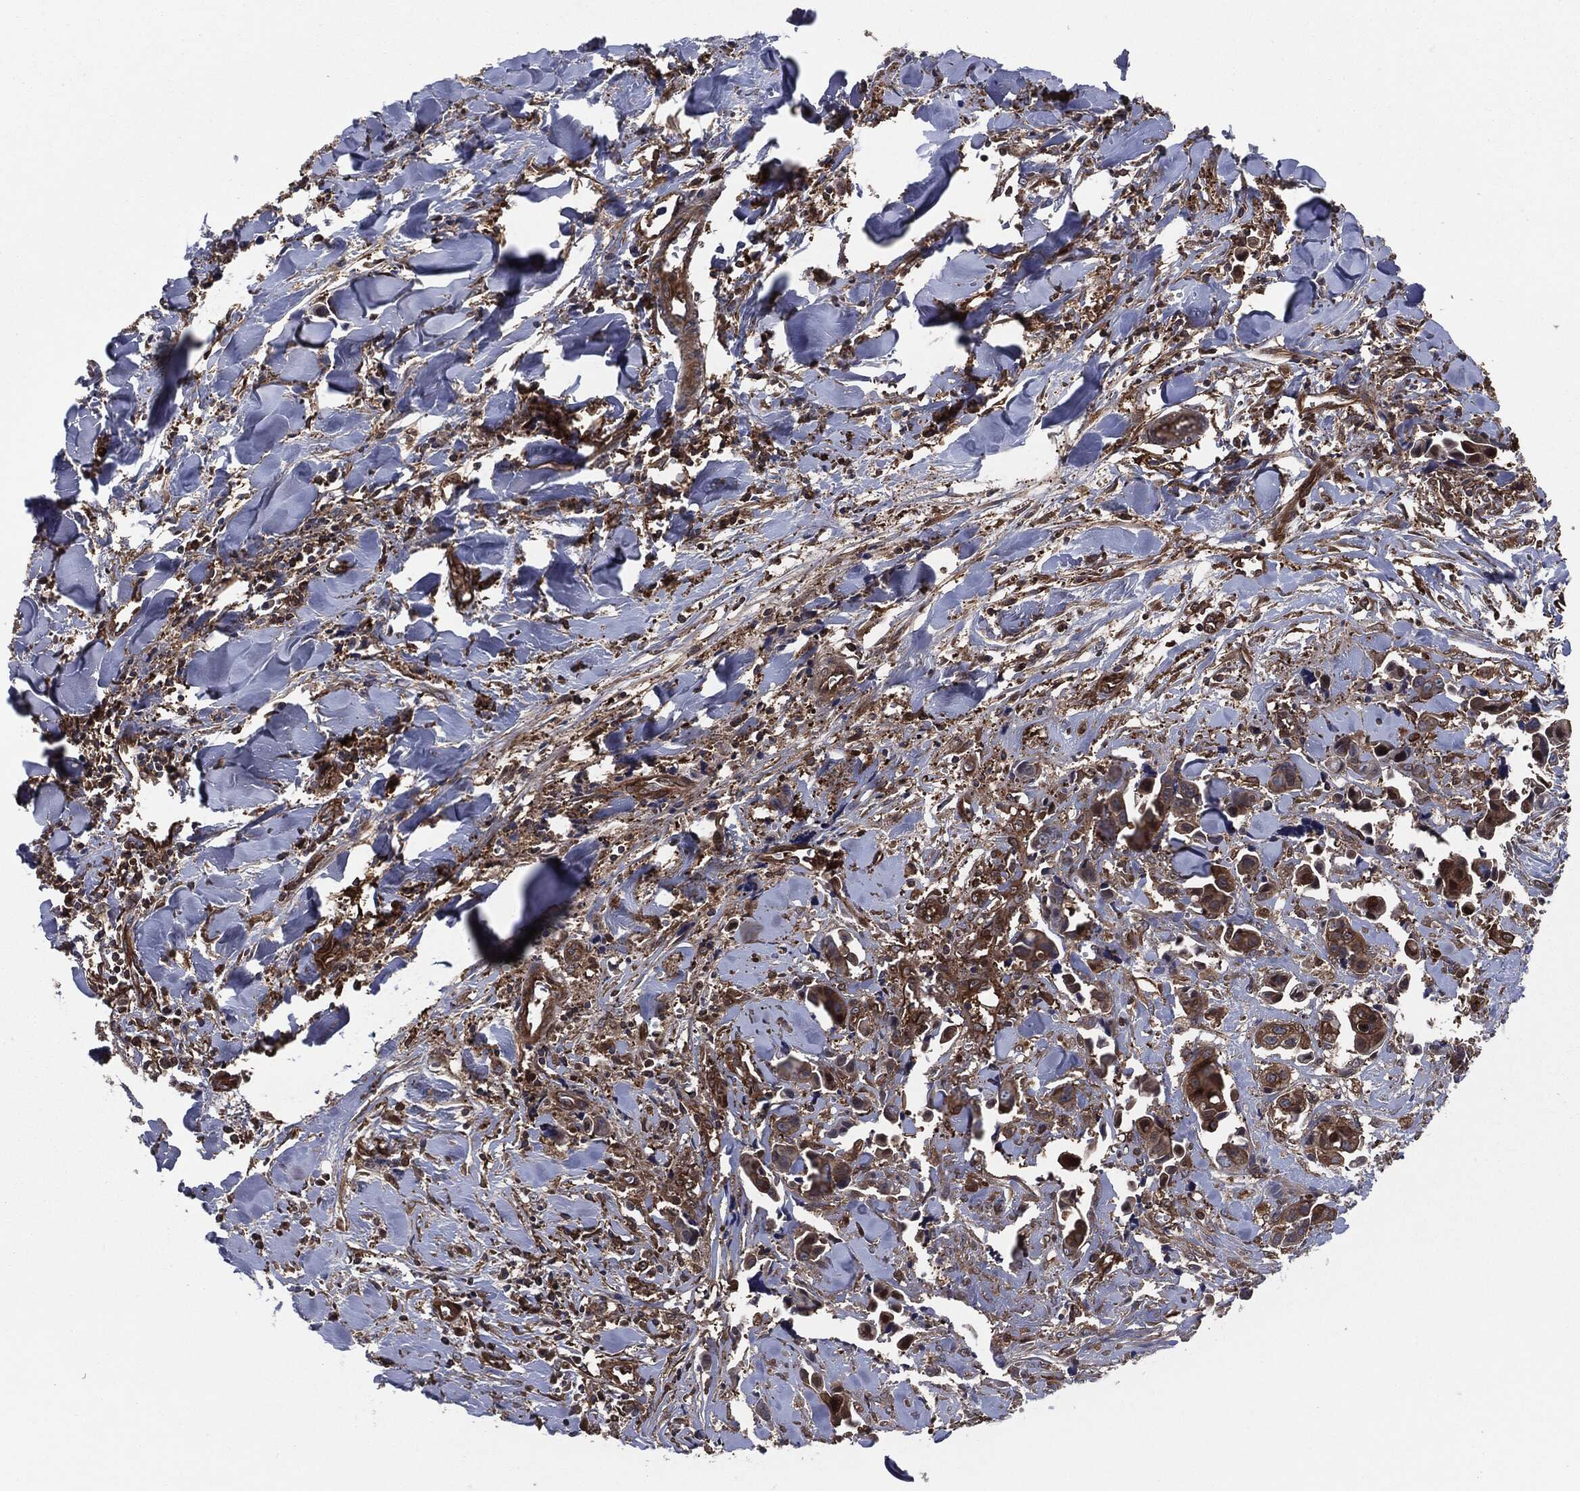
{"staining": {"intensity": "moderate", "quantity": ">75%", "location": "cytoplasmic/membranous"}, "tissue": "head and neck cancer", "cell_type": "Tumor cells", "image_type": "cancer", "snomed": [{"axis": "morphology", "description": "Adenocarcinoma, NOS"}, {"axis": "topography", "description": "Head-Neck"}], "caption": "An immunohistochemistry (IHC) micrograph of tumor tissue is shown. Protein staining in brown highlights moderate cytoplasmic/membranous positivity in head and neck cancer within tumor cells.", "gene": "XPNPEP1", "patient": {"sex": "male", "age": 76}}